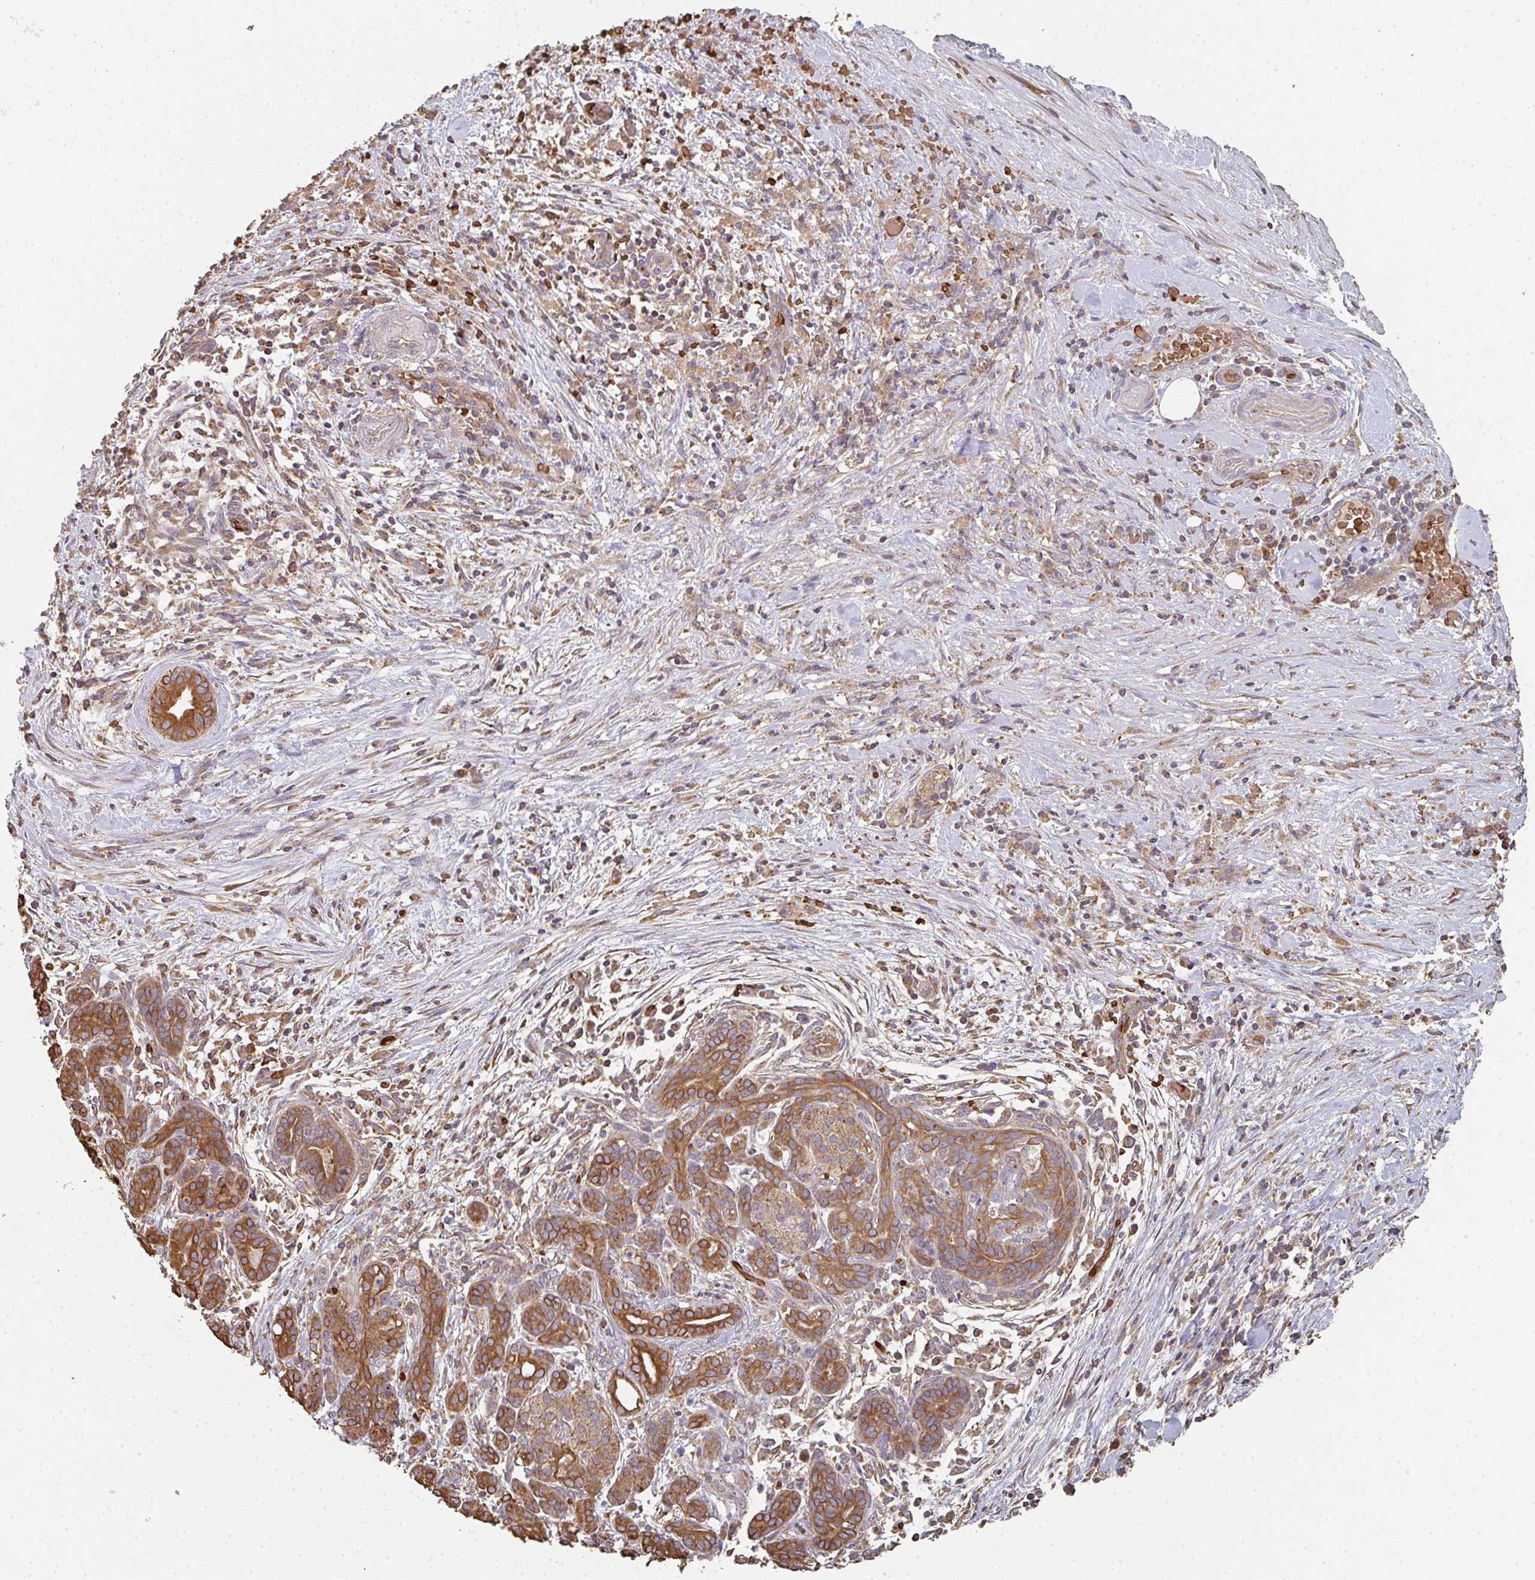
{"staining": {"intensity": "moderate", "quantity": ">75%", "location": "cytoplasmic/membranous"}, "tissue": "pancreatic cancer", "cell_type": "Tumor cells", "image_type": "cancer", "snomed": [{"axis": "morphology", "description": "Adenocarcinoma, NOS"}, {"axis": "topography", "description": "Pancreas"}], "caption": "Pancreatic cancer (adenocarcinoma) stained with DAB (3,3'-diaminobenzidine) IHC reveals medium levels of moderate cytoplasmic/membranous positivity in about >75% of tumor cells.", "gene": "POLG", "patient": {"sex": "male", "age": 44}}